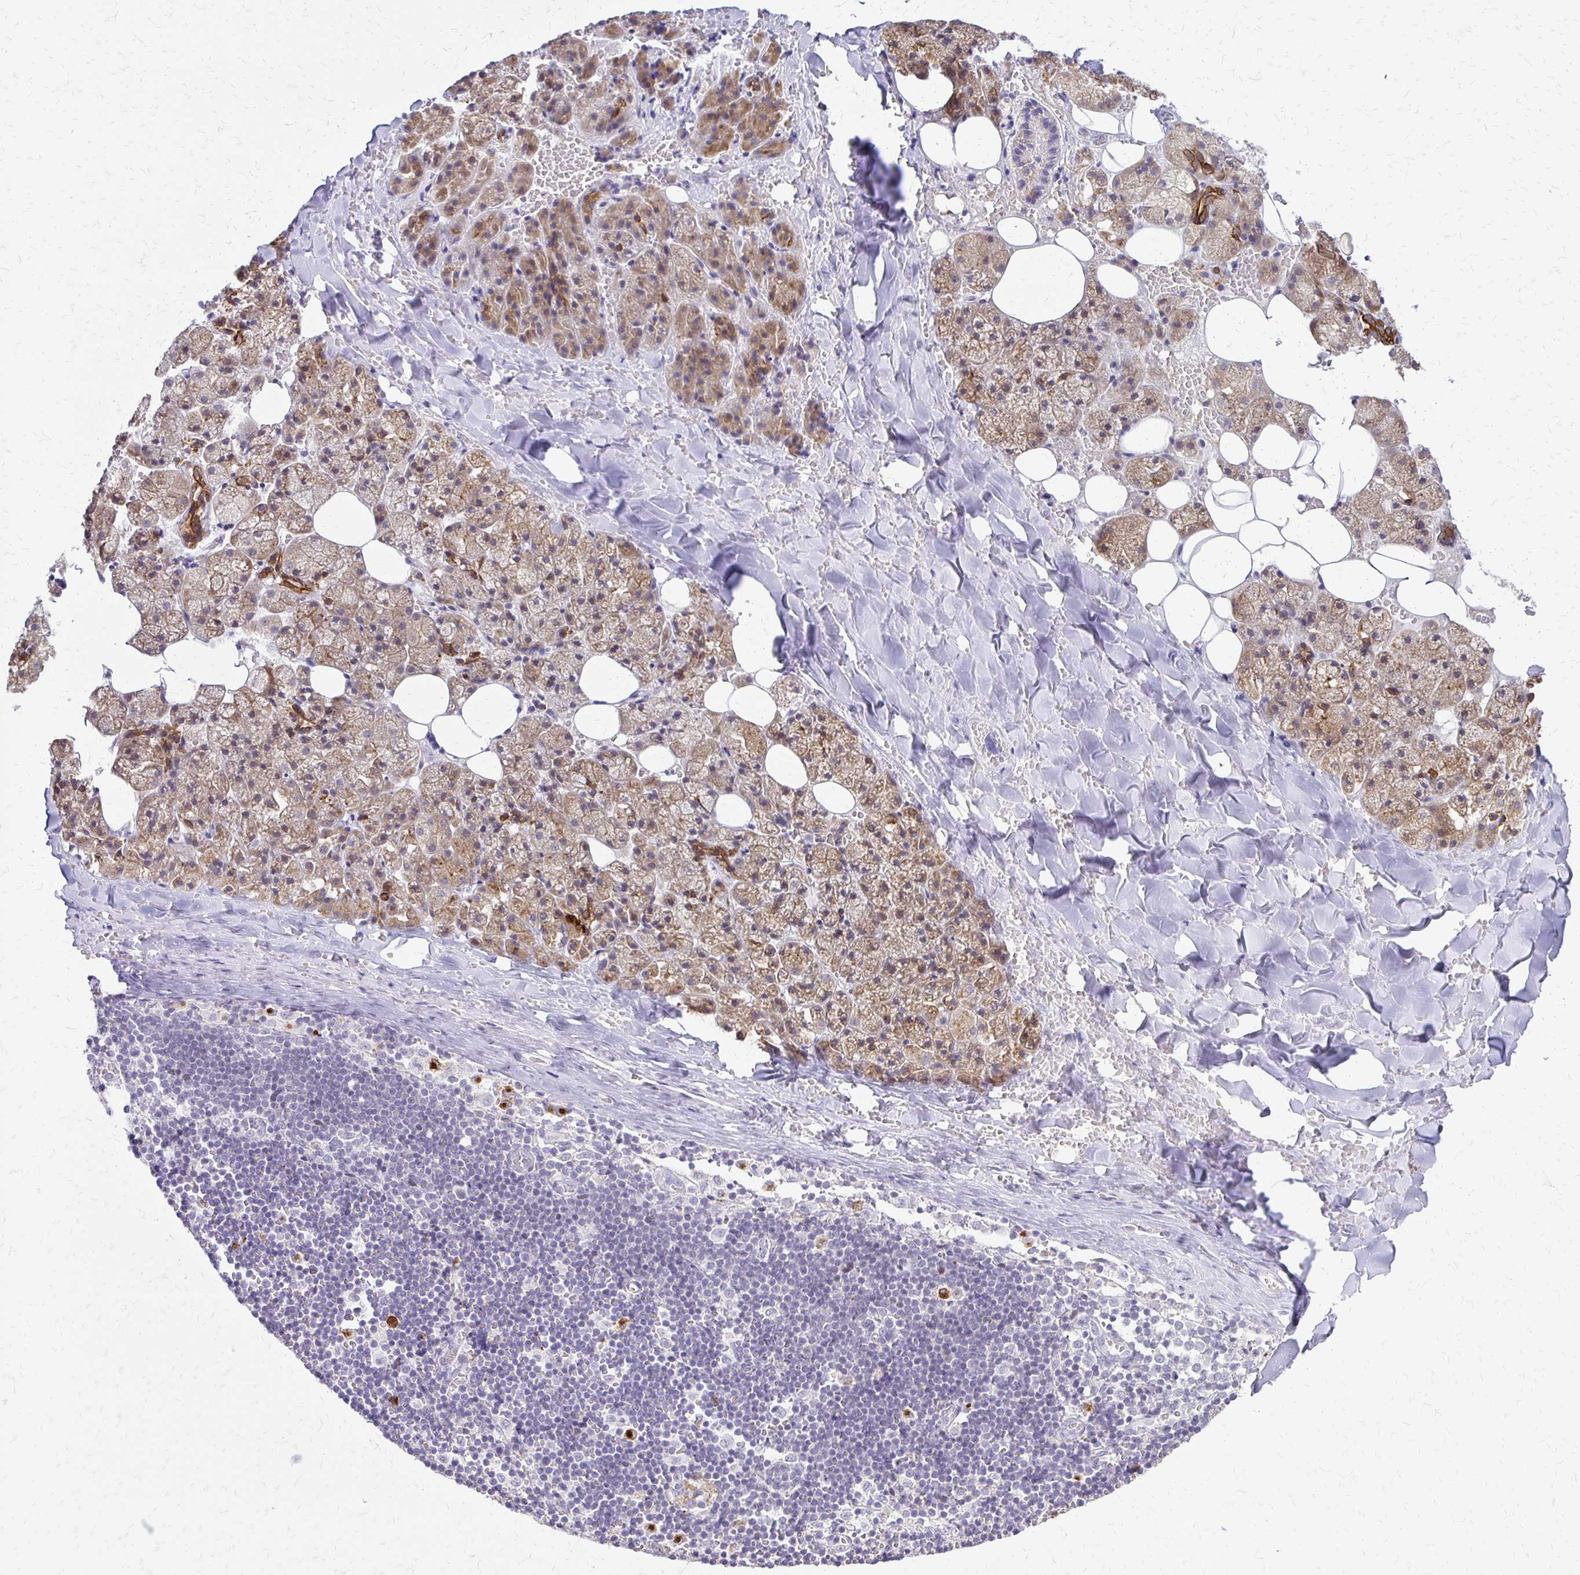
{"staining": {"intensity": "moderate", "quantity": "25%-75%", "location": "cytoplasmic/membranous"}, "tissue": "salivary gland", "cell_type": "Glandular cells", "image_type": "normal", "snomed": [{"axis": "morphology", "description": "Normal tissue, NOS"}, {"axis": "topography", "description": "Salivary gland"}, {"axis": "topography", "description": "Peripheral nerve tissue"}], "caption": "The photomicrograph exhibits a brown stain indicating the presence of a protein in the cytoplasmic/membranous of glandular cells in salivary gland.", "gene": "EPYC", "patient": {"sex": "male", "age": 38}}